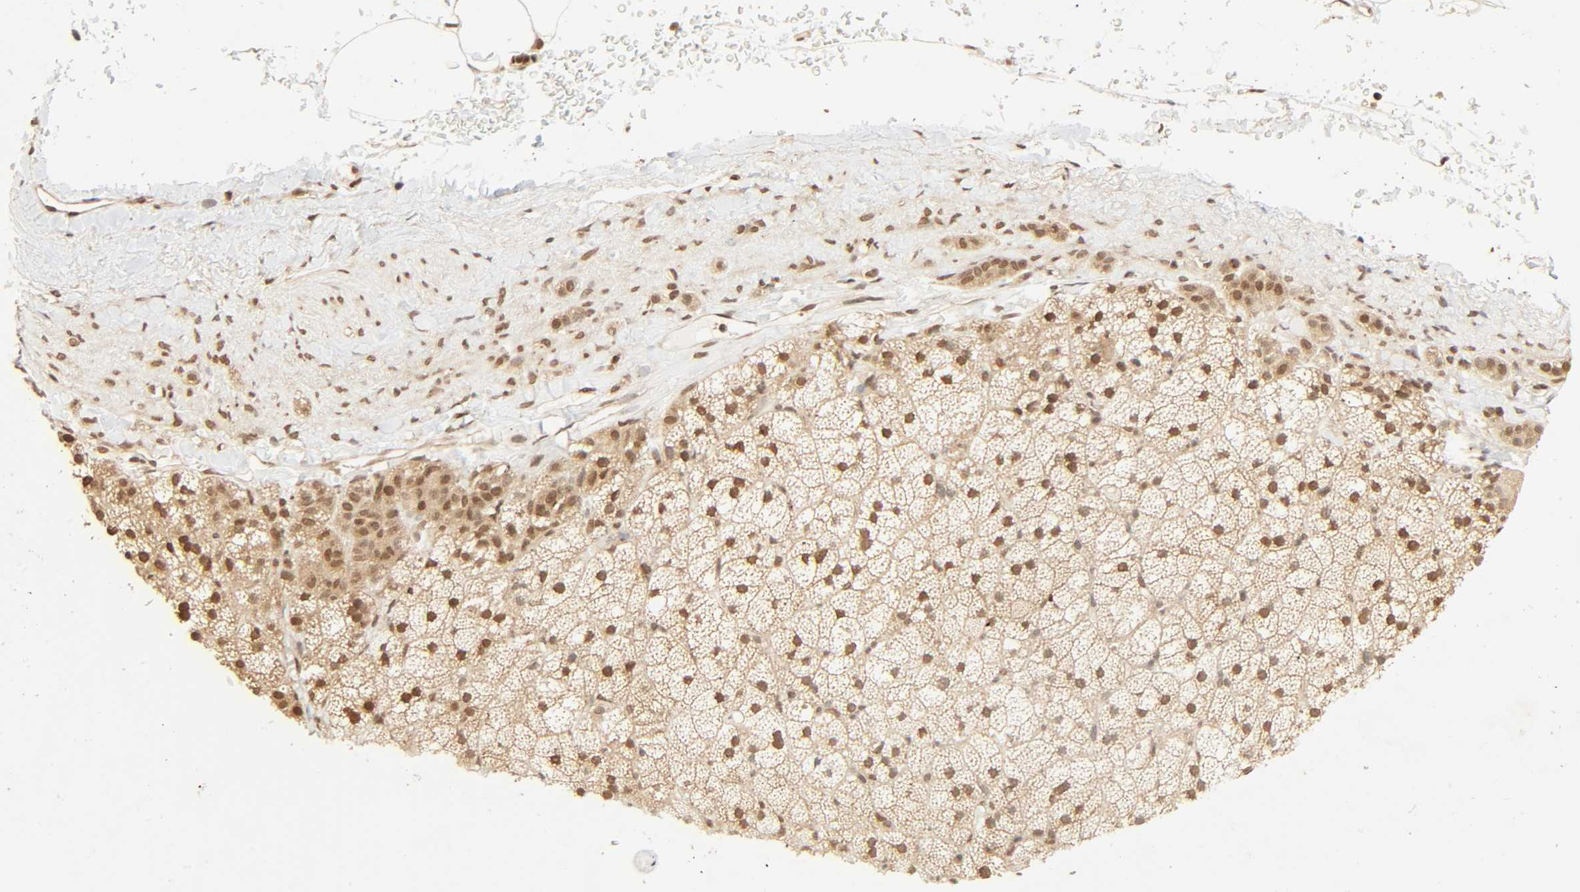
{"staining": {"intensity": "moderate", "quantity": ">75%", "location": "cytoplasmic/membranous,nuclear"}, "tissue": "adrenal gland", "cell_type": "Glandular cells", "image_type": "normal", "snomed": [{"axis": "morphology", "description": "Normal tissue, NOS"}, {"axis": "topography", "description": "Adrenal gland"}], "caption": "High-power microscopy captured an IHC image of normal adrenal gland, revealing moderate cytoplasmic/membranous,nuclear expression in approximately >75% of glandular cells.", "gene": "UBC", "patient": {"sex": "male", "age": 35}}